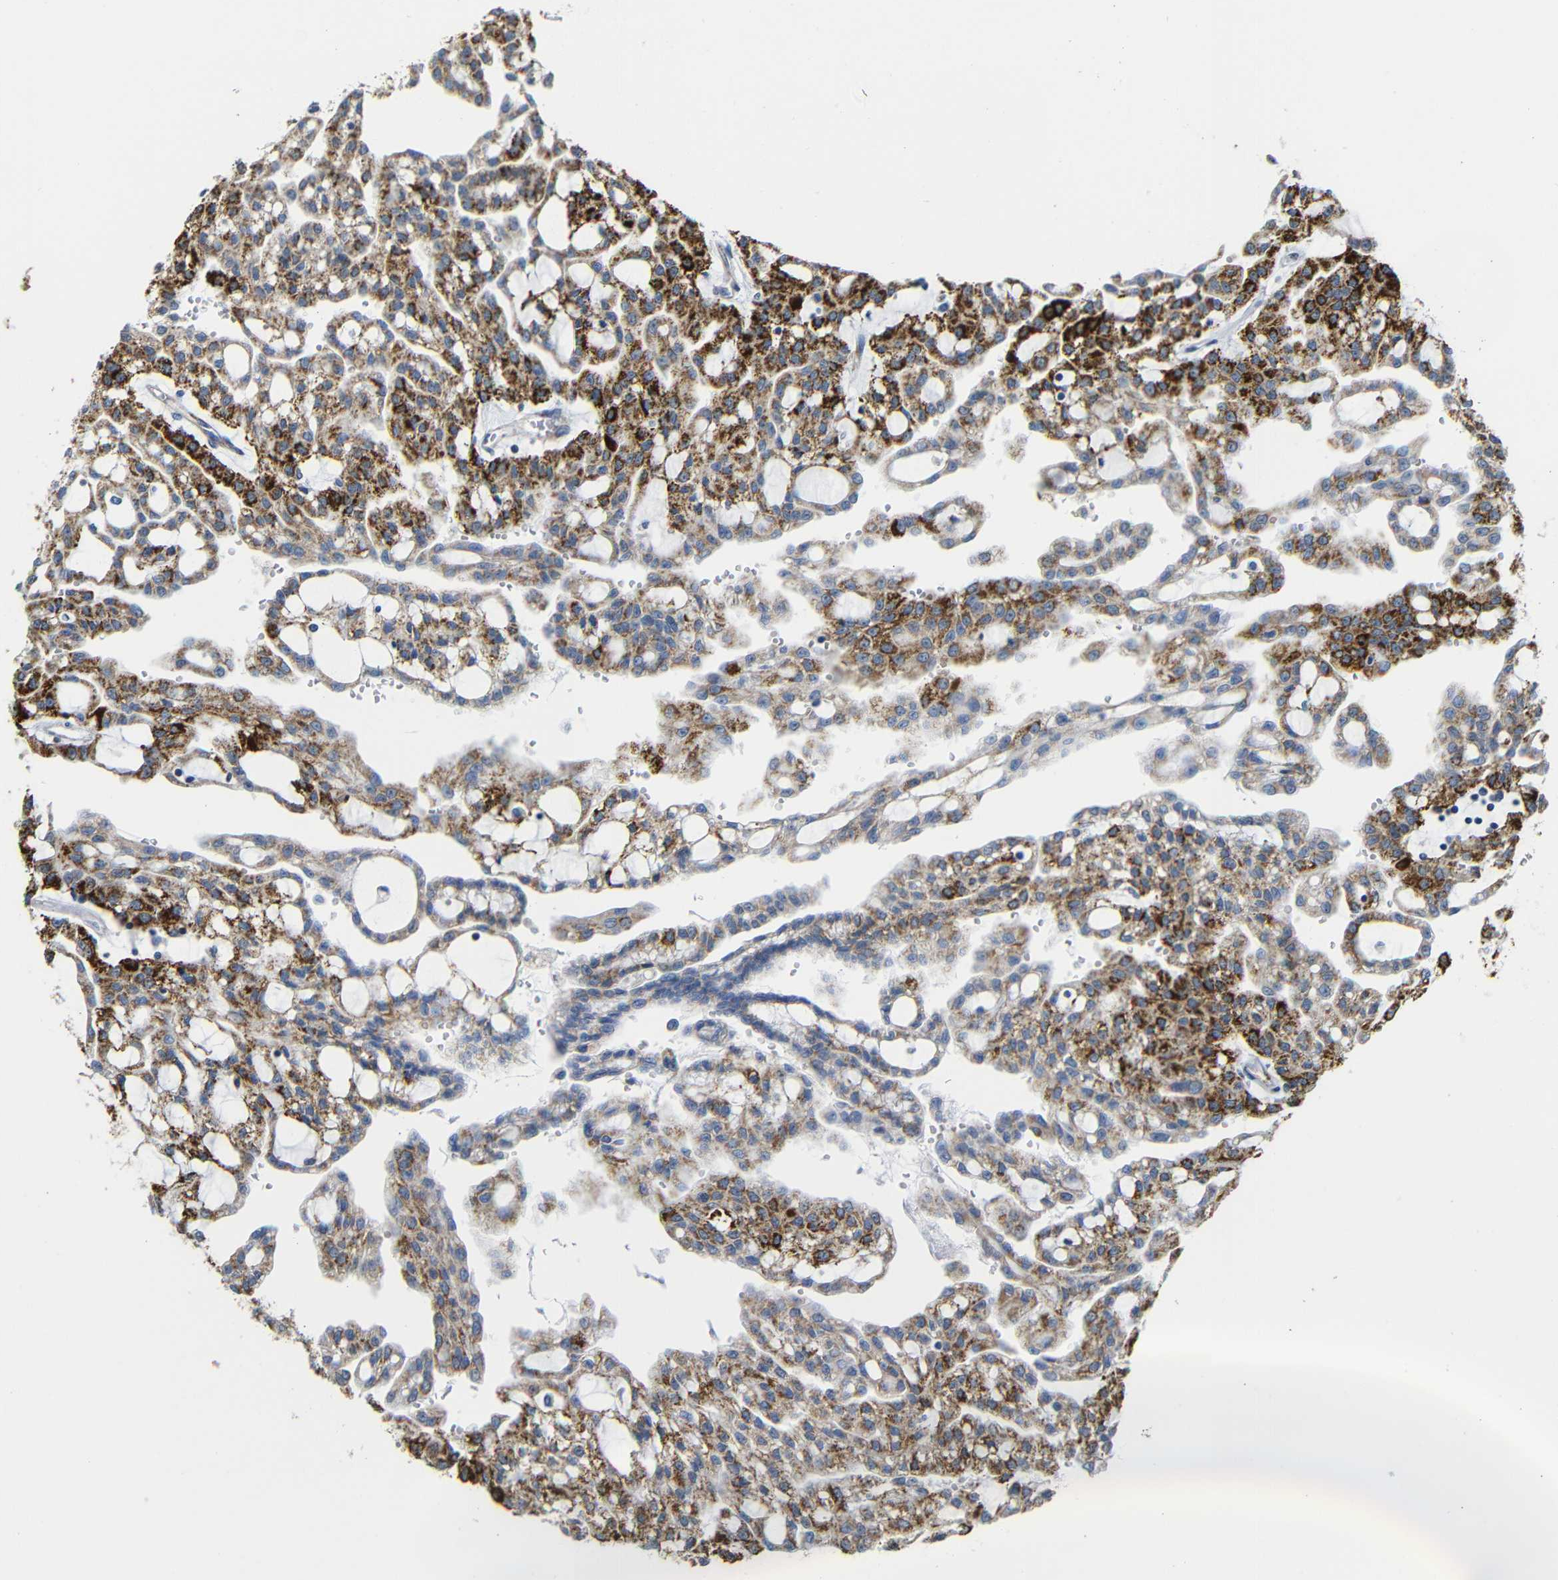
{"staining": {"intensity": "strong", "quantity": "25%-75%", "location": "cytoplasmic/membranous"}, "tissue": "renal cancer", "cell_type": "Tumor cells", "image_type": "cancer", "snomed": [{"axis": "morphology", "description": "Adenocarcinoma, NOS"}, {"axis": "topography", "description": "Kidney"}], "caption": "A high-resolution photomicrograph shows IHC staining of renal cancer (adenocarcinoma), which displays strong cytoplasmic/membranous positivity in approximately 25%-75% of tumor cells. (brown staining indicates protein expression, while blue staining denotes nuclei).", "gene": "MAOA", "patient": {"sex": "male", "age": 63}}